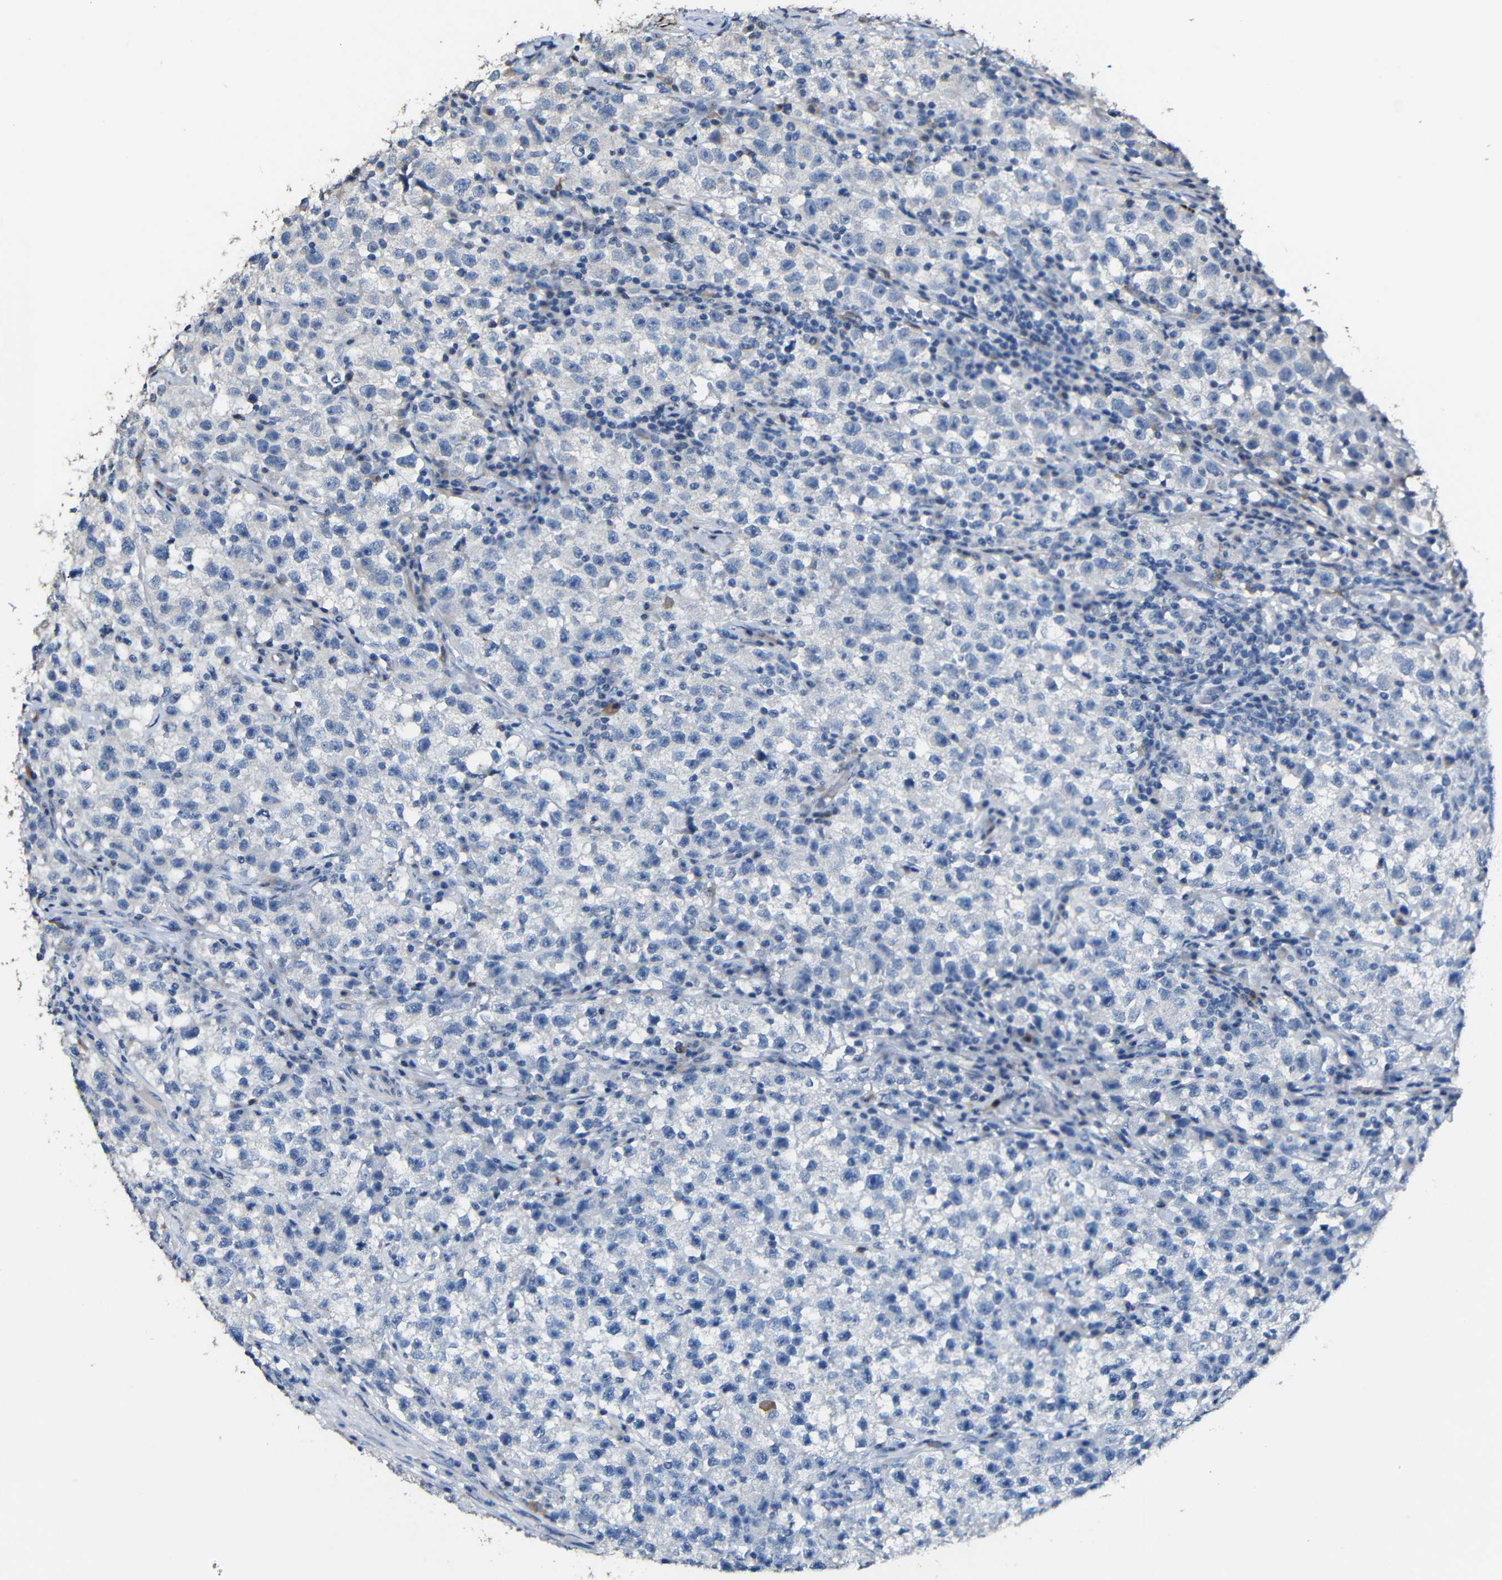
{"staining": {"intensity": "negative", "quantity": "none", "location": "none"}, "tissue": "testis cancer", "cell_type": "Tumor cells", "image_type": "cancer", "snomed": [{"axis": "morphology", "description": "Seminoma, NOS"}, {"axis": "topography", "description": "Testis"}], "caption": "Immunohistochemistry (IHC) image of neoplastic tissue: testis seminoma stained with DAB displays no significant protein staining in tumor cells.", "gene": "ACKR2", "patient": {"sex": "male", "age": 22}}